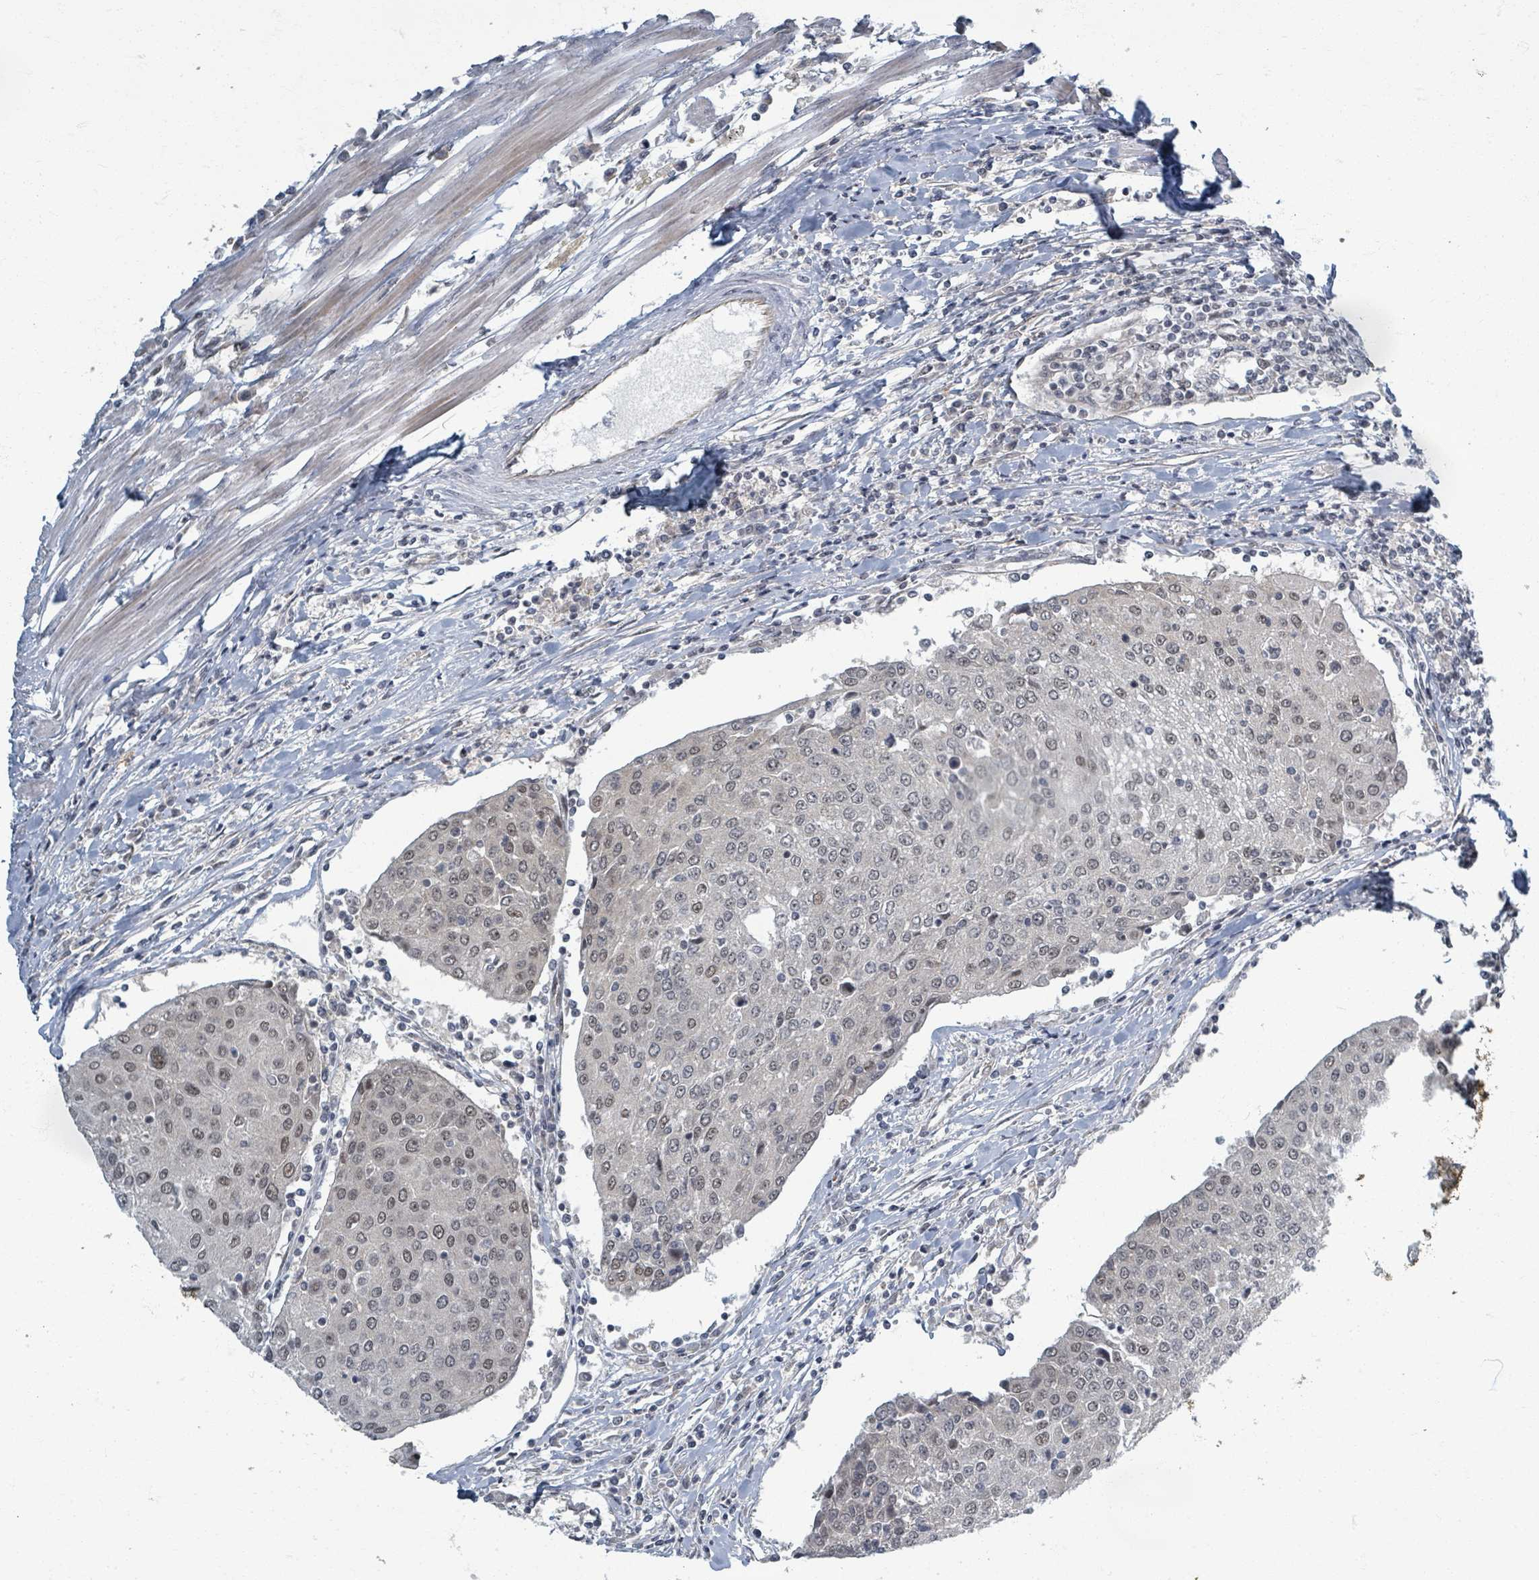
{"staining": {"intensity": "weak", "quantity": "25%-75%", "location": "nuclear"}, "tissue": "urothelial cancer", "cell_type": "Tumor cells", "image_type": "cancer", "snomed": [{"axis": "morphology", "description": "Urothelial carcinoma, High grade"}, {"axis": "topography", "description": "Urinary bladder"}], "caption": "A brown stain highlights weak nuclear positivity of a protein in urothelial cancer tumor cells.", "gene": "INTS15", "patient": {"sex": "female", "age": 85}}